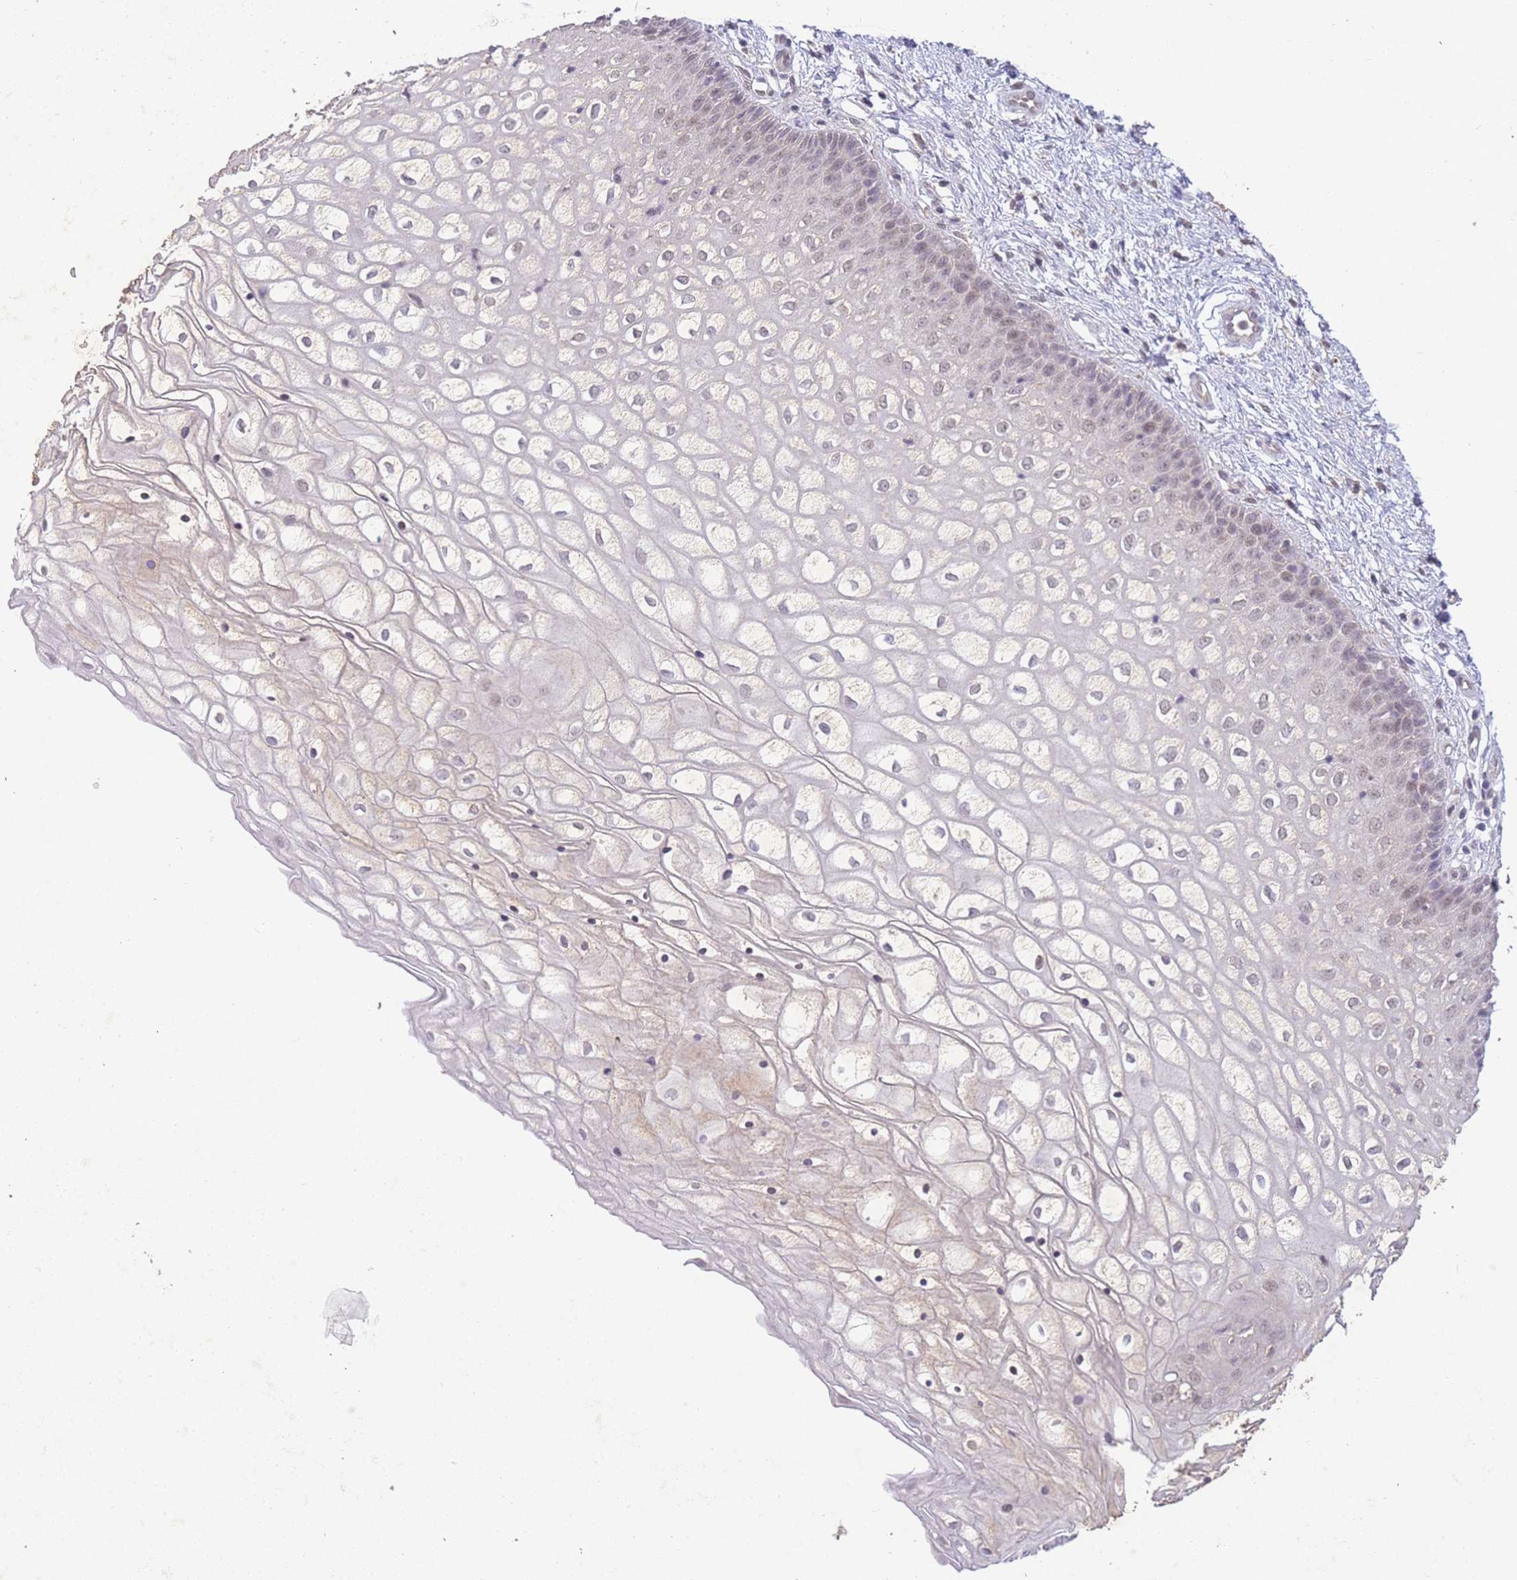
{"staining": {"intensity": "weak", "quantity": "<25%", "location": "nuclear"}, "tissue": "vagina", "cell_type": "Squamous epithelial cells", "image_type": "normal", "snomed": [{"axis": "morphology", "description": "Normal tissue, NOS"}, {"axis": "topography", "description": "Vagina"}], "caption": "This is a micrograph of IHC staining of unremarkable vagina, which shows no expression in squamous epithelial cells.", "gene": "RNF144B", "patient": {"sex": "female", "age": 34}}